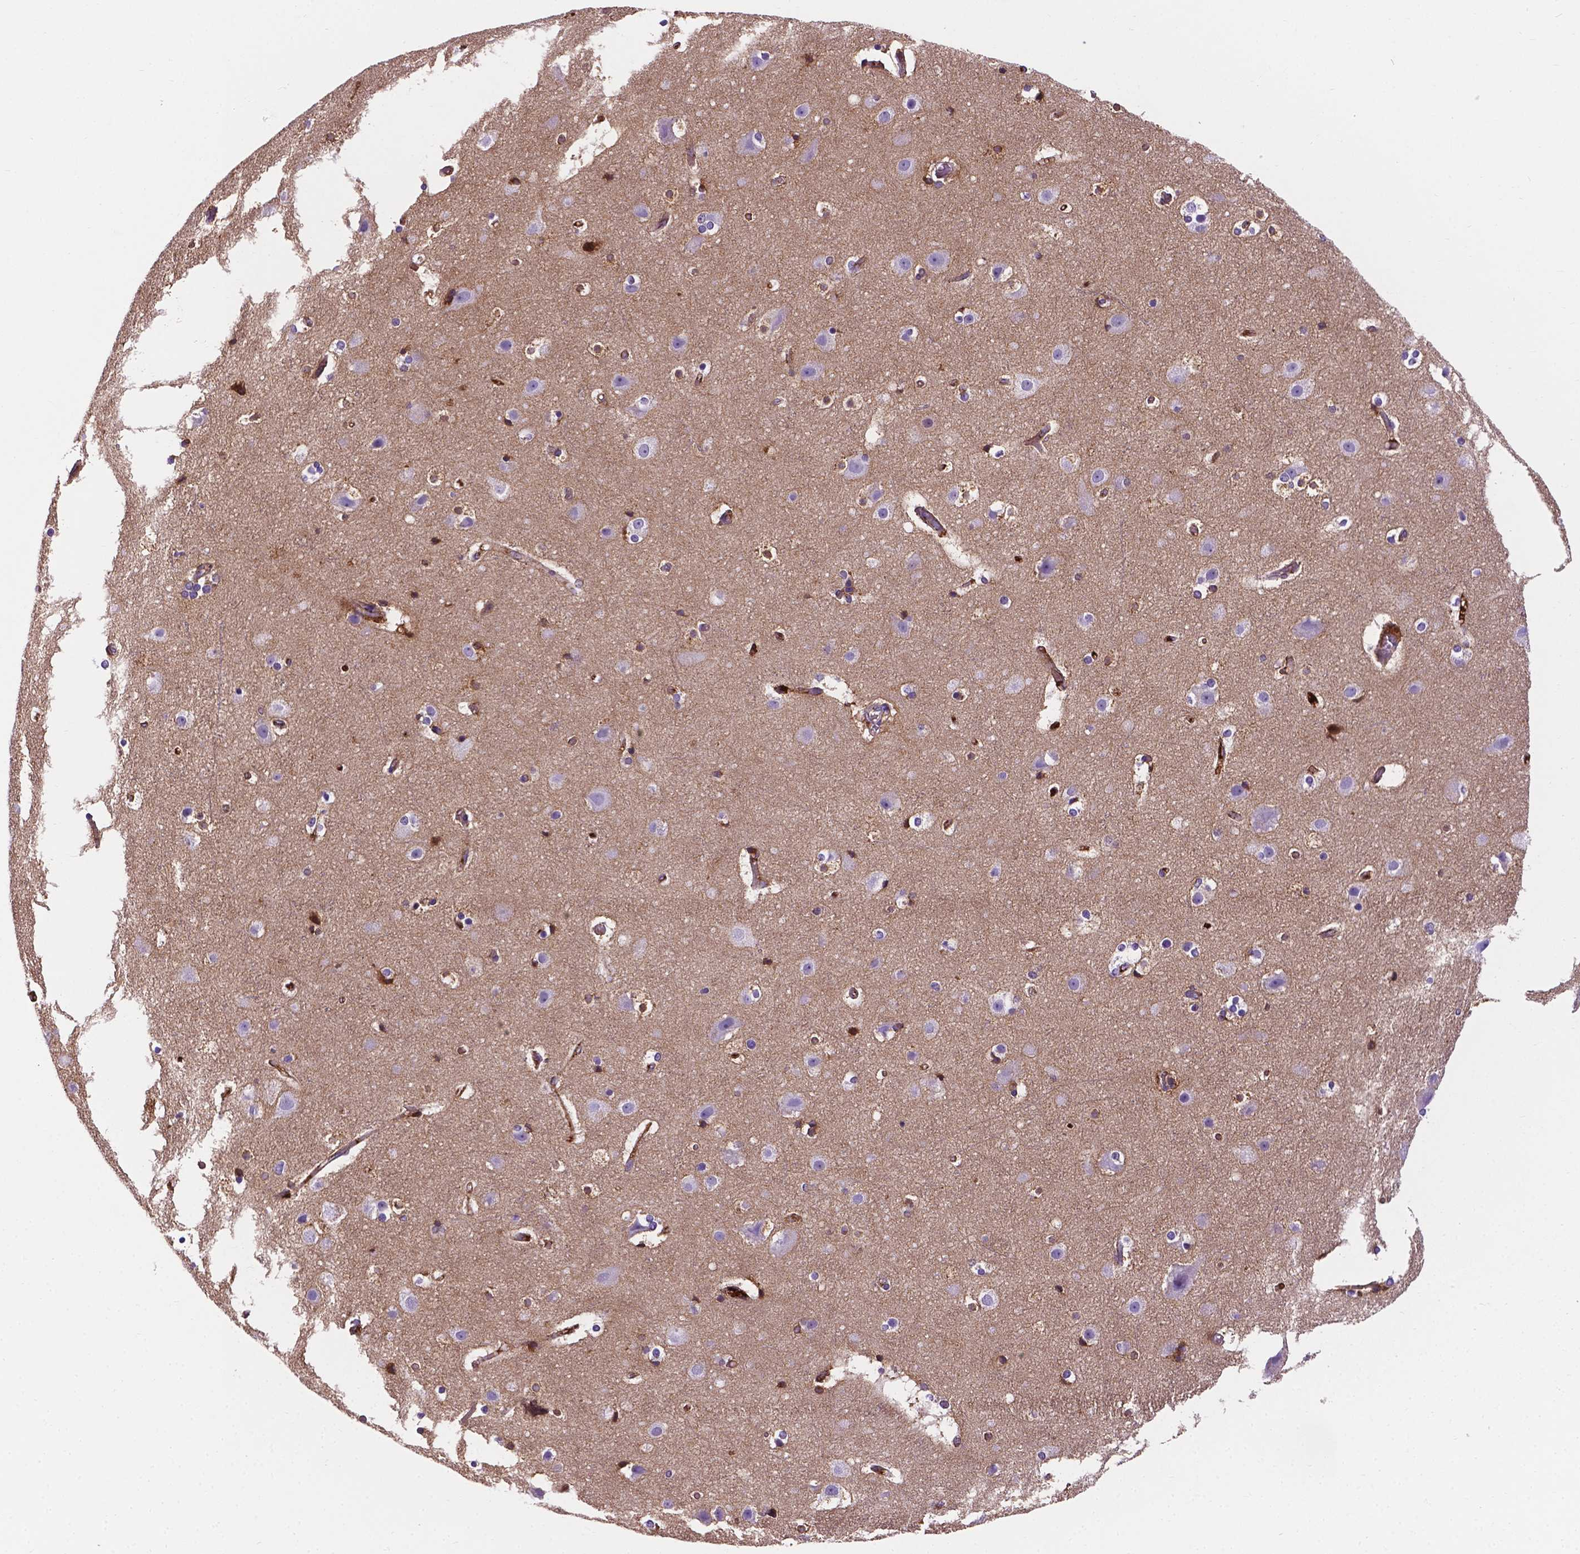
{"staining": {"intensity": "strong", "quantity": "25%-75%", "location": "cytoplasmic/membranous"}, "tissue": "cerebral cortex", "cell_type": "Endothelial cells", "image_type": "normal", "snomed": [{"axis": "morphology", "description": "Normal tissue, NOS"}, {"axis": "topography", "description": "Cerebral cortex"}], "caption": "This photomicrograph demonstrates normal cerebral cortex stained with immunohistochemistry to label a protein in brown. The cytoplasmic/membranous of endothelial cells show strong positivity for the protein. Nuclei are counter-stained blue.", "gene": "APOE", "patient": {"sex": "female", "age": 52}}